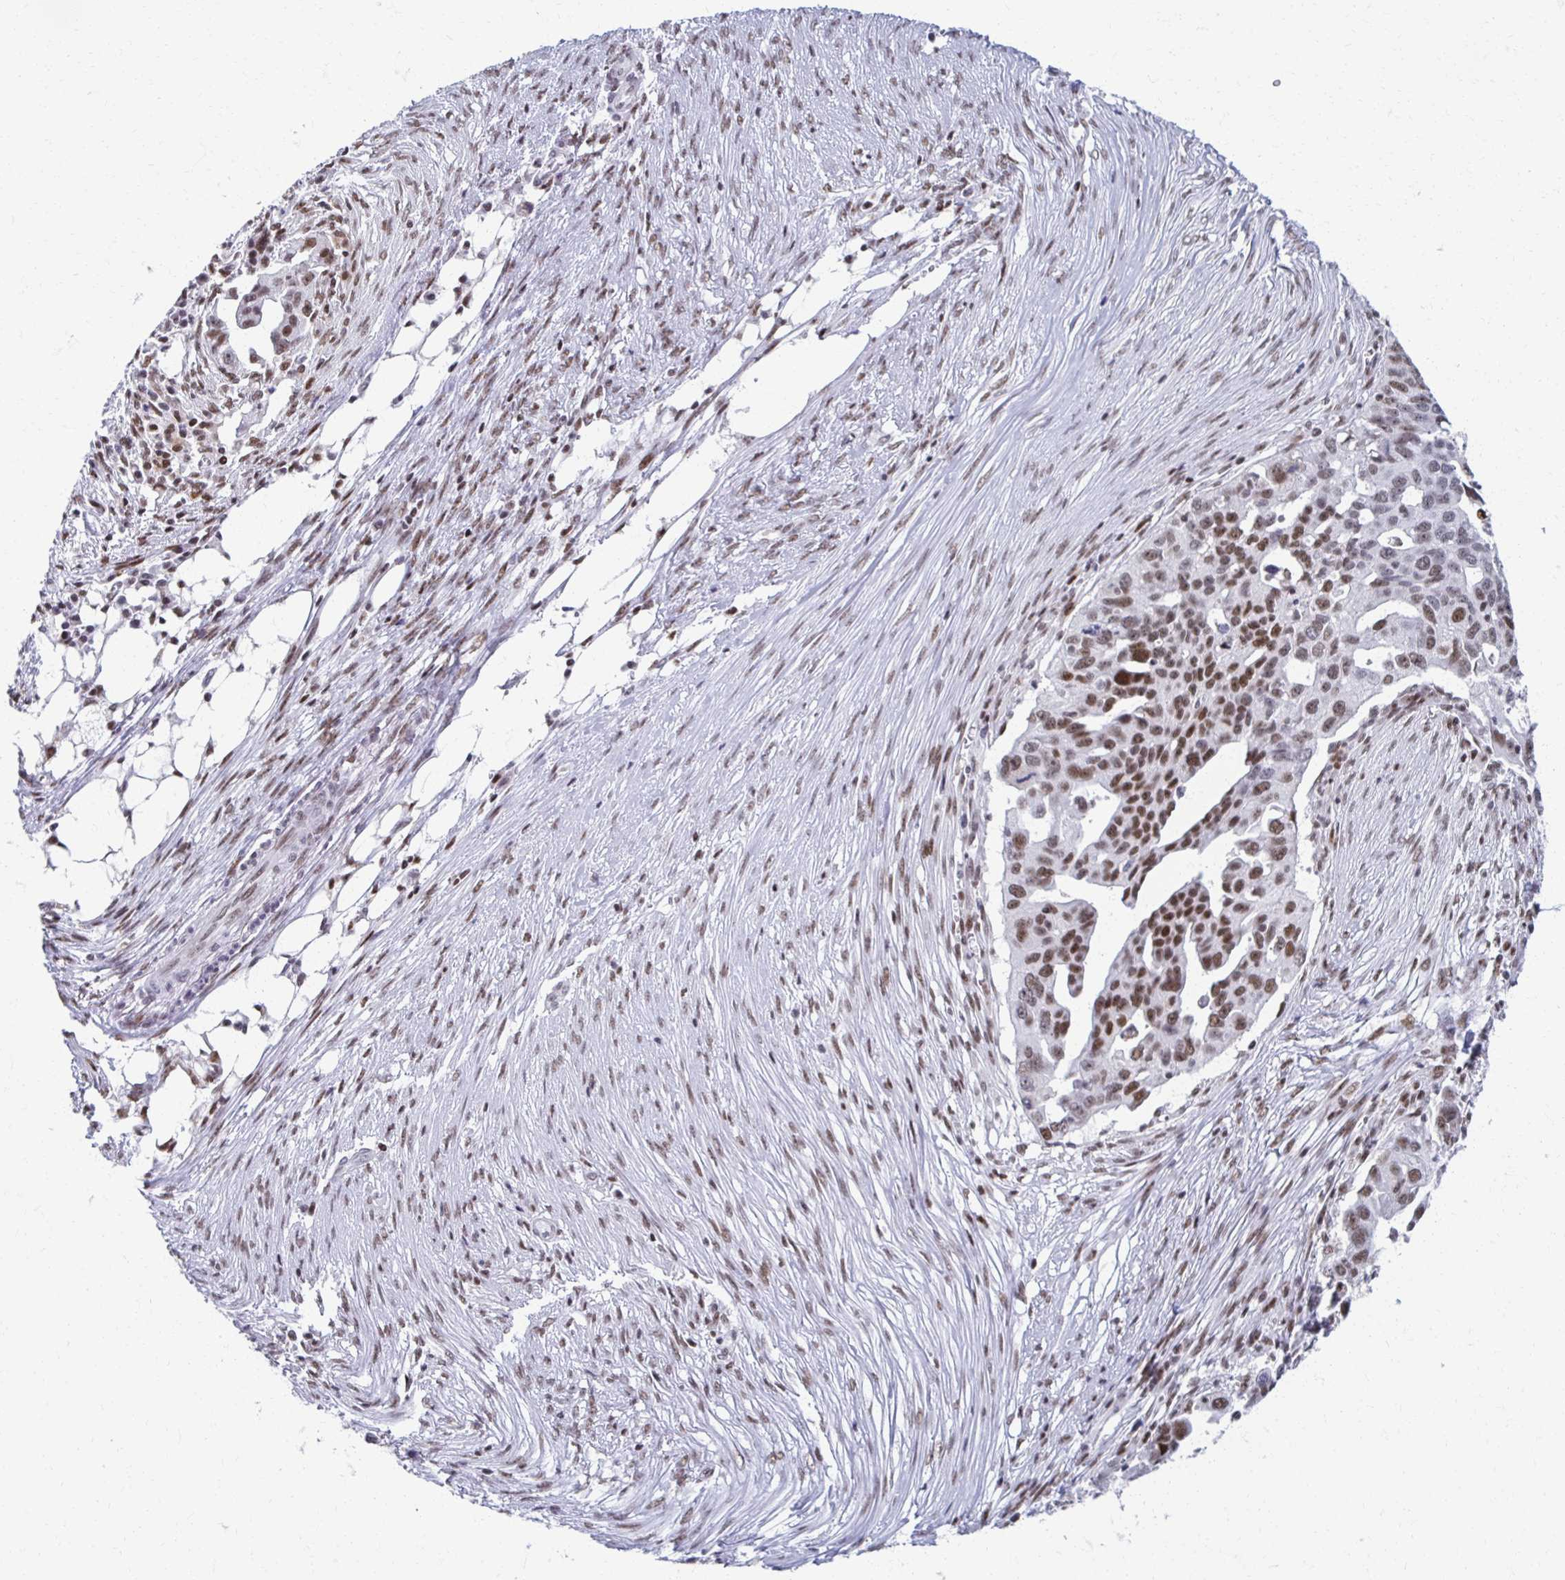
{"staining": {"intensity": "moderate", "quantity": ">75%", "location": "nuclear"}, "tissue": "ovarian cancer", "cell_type": "Tumor cells", "image_type": "cancer", "snomed": [{"axis": "morphology", "description": "Carcinoma, endometroid"}, {"axis": "morphology", "description": "Cystadenocarcinoma, serous, NOS"}, {"axis": "topography", "description": "Ovary"}], "caption": "Immunohistochemical staining of ovarian cancer demonstrates medium levels of moderate nuclear protein staining in about >75% of tumor cells.", "gene": "IRF7", "patient": {"sex": "female", "age": 45}}